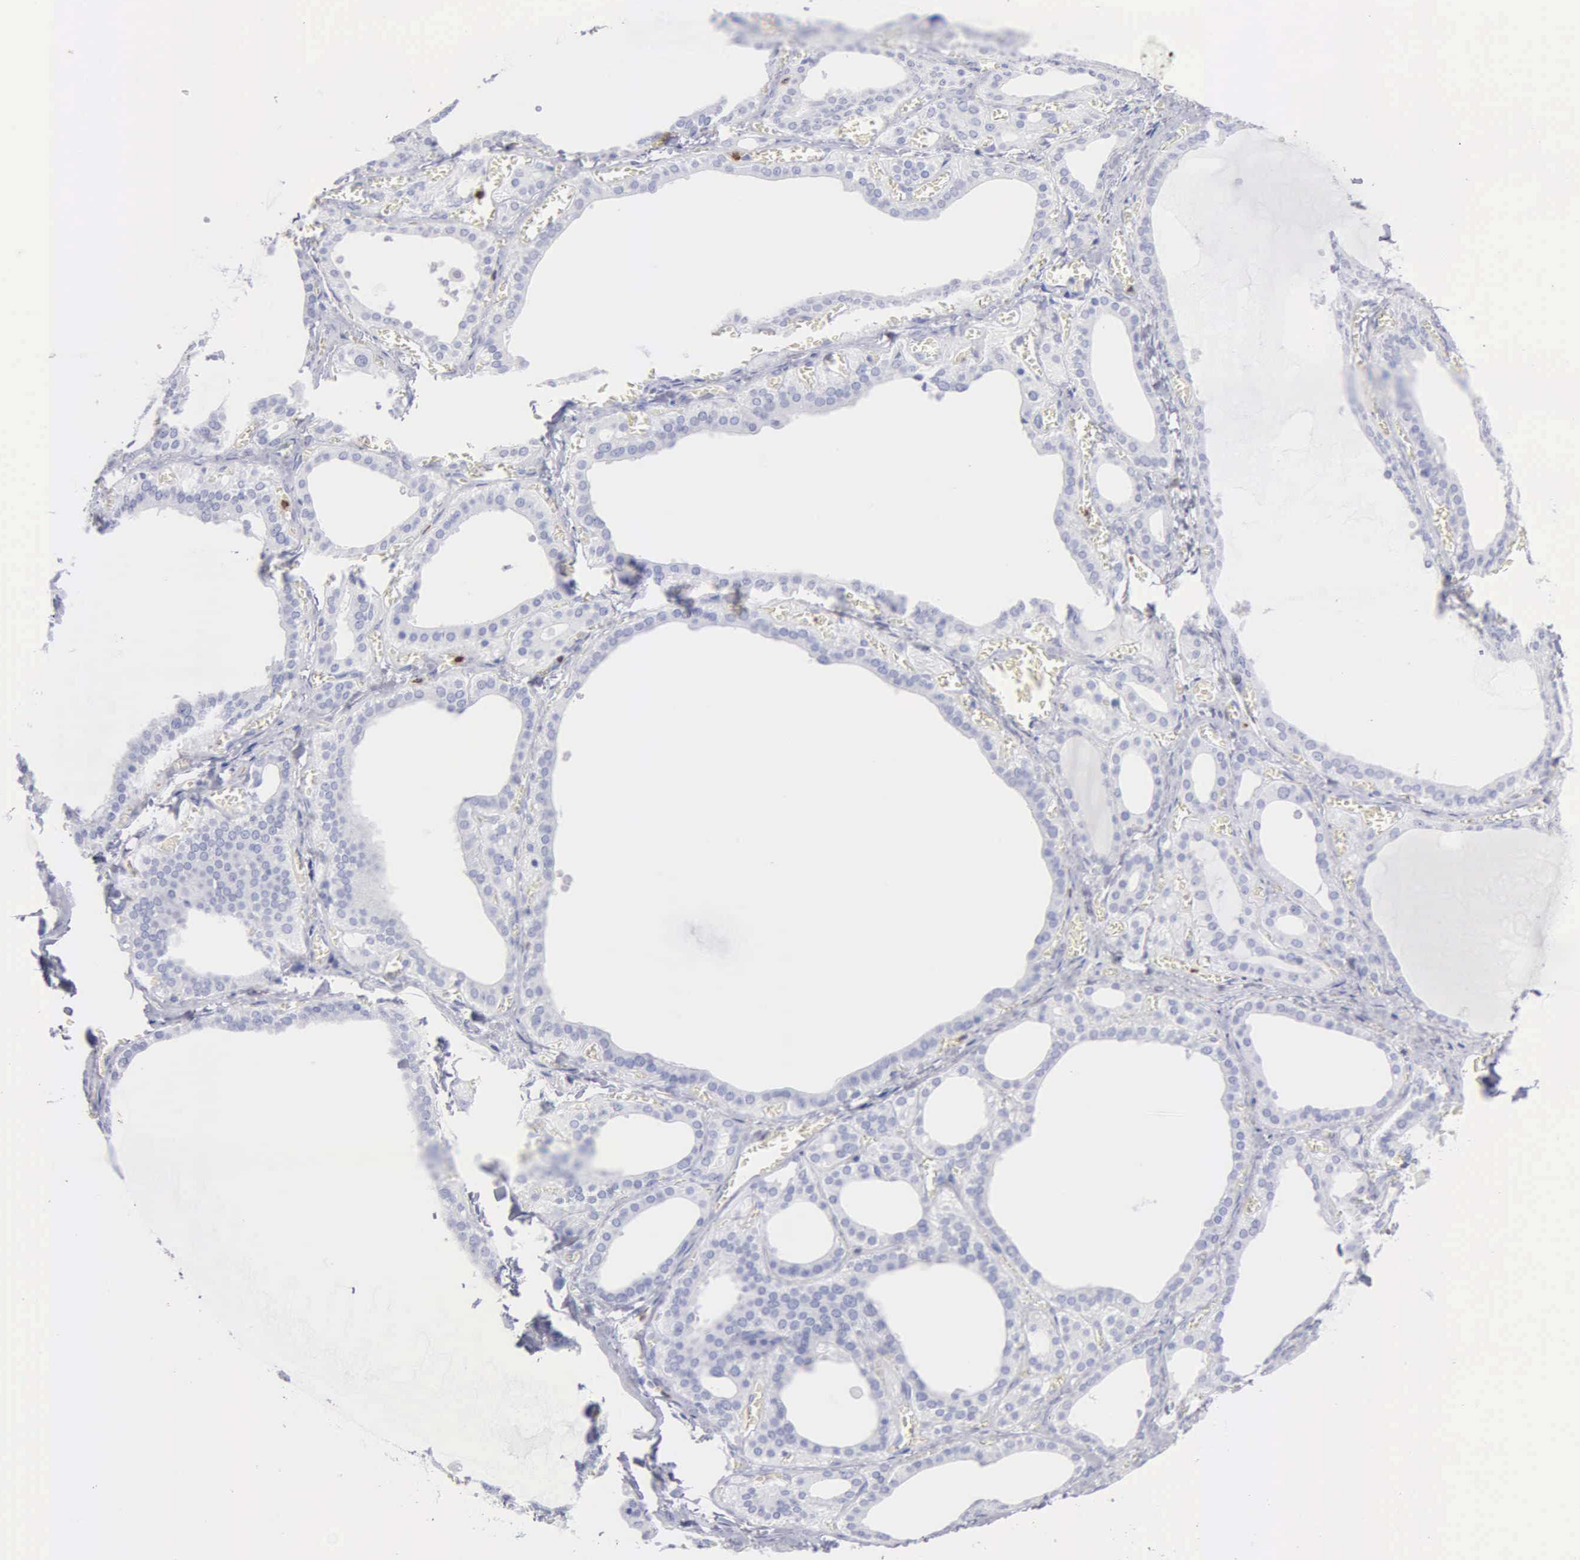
{"staining": {"intensity": "negative", "quantity": "none", "location": "none"}, "tissue": "thyroid gland", "cell_type": "Glandular cells", "image_type": "normal", "snomed": [{"axis": "morphology", "description": "Normal tissue, NOS"}, {"axis": "topography", "description": "Thyroid gland"}], "caption": "Glandular cells show no significant protein staining in normal thyroid gland. Nuclei are stained in blue.", "gene": "CTSG", "patient": {"sex": "female", "age": 55}}